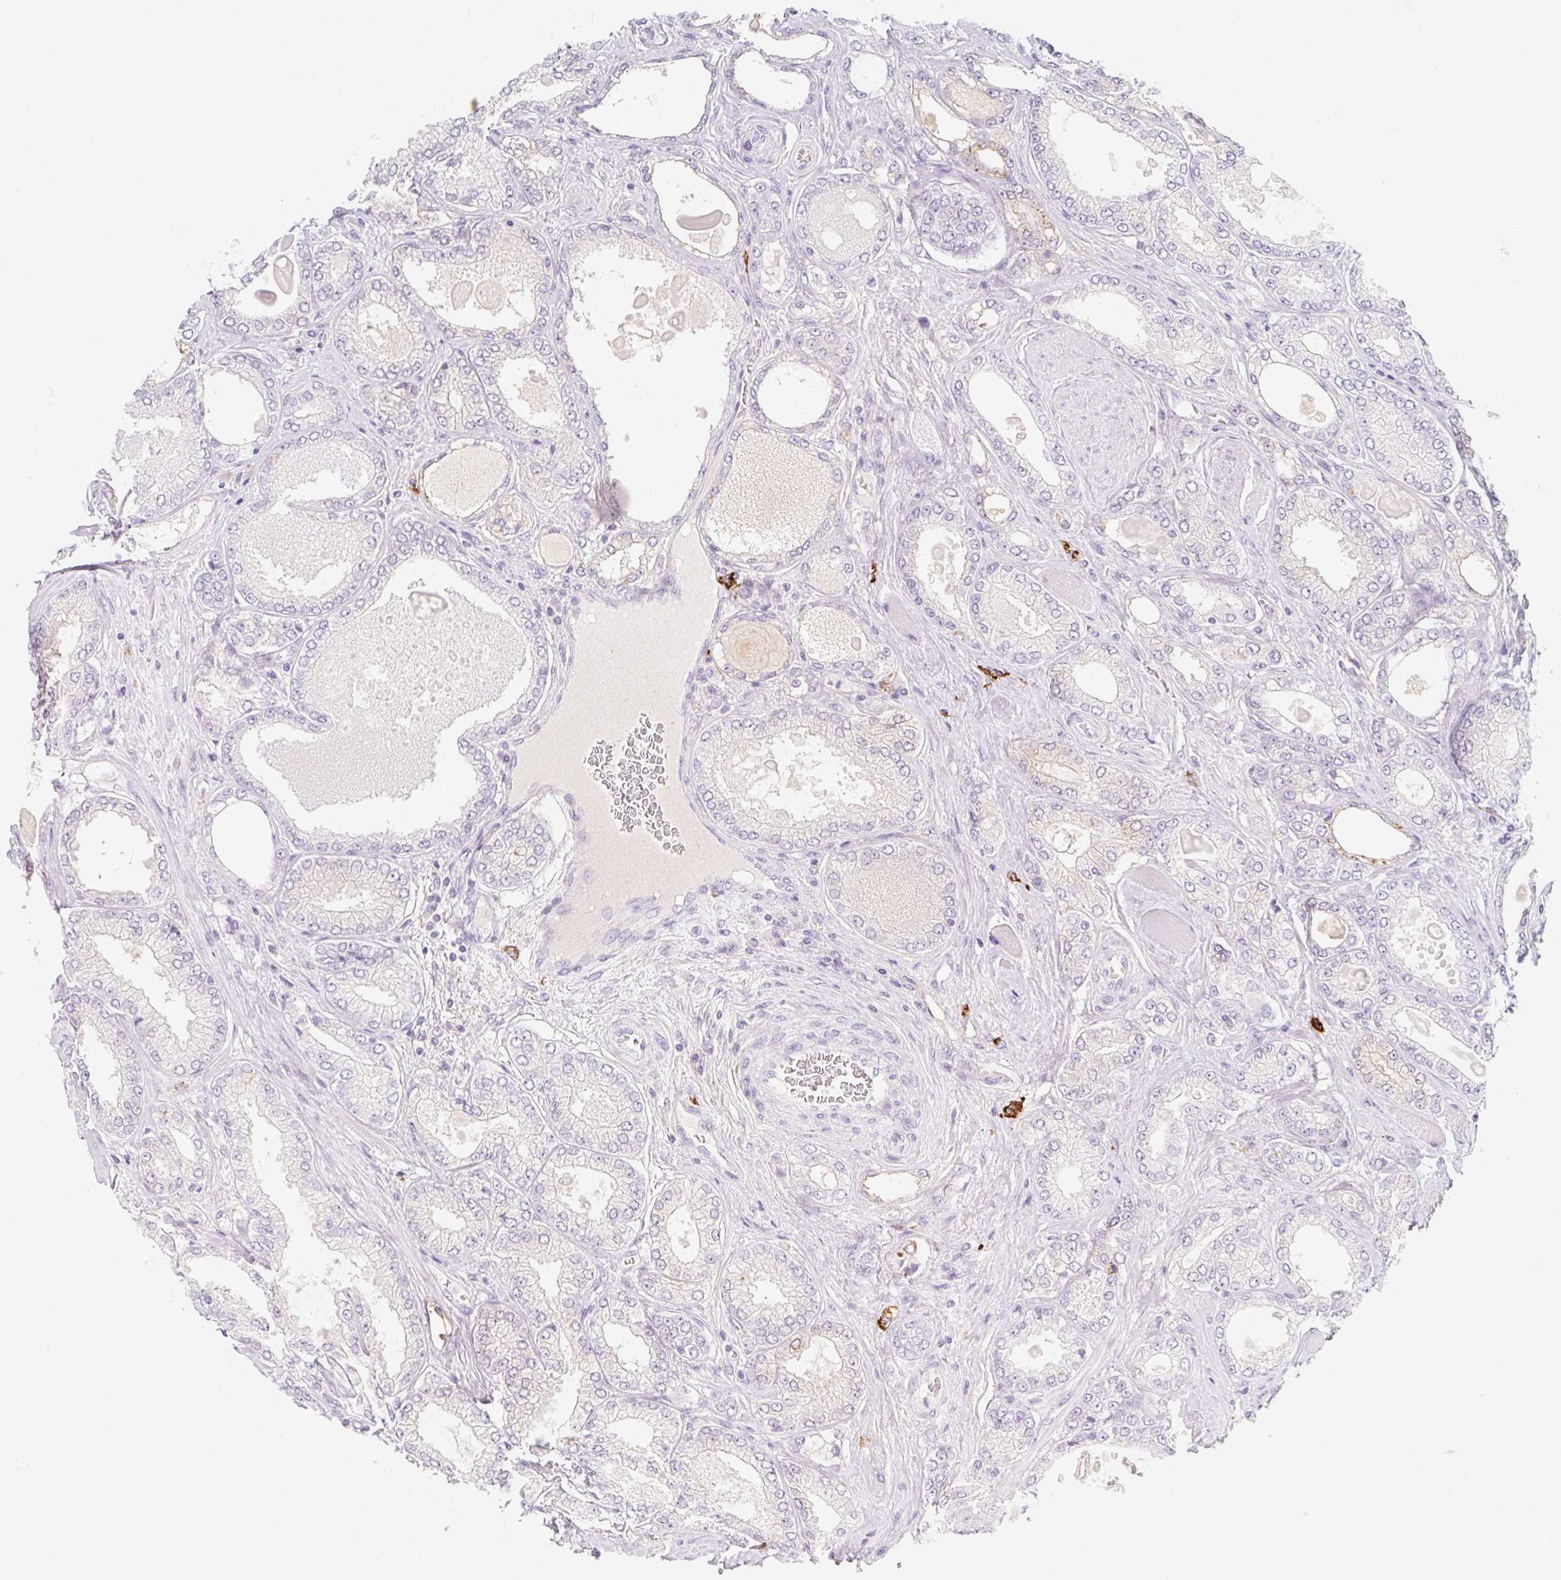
{"staining": {"intensity": "weak", "quantity": "<25%", "location": "cytoplasmic/membranous"}, "tissue": "prostate cancer", "cell_type": "Tumor cells", "image_type": "cancer", "snomed": [{"axis": "morphology", "description": "Adenocarcinoma, High grade"}, {"axis": "topography", "description": "Prostate"}], "caption": "The histopathology image exhibits no significant expression in tumor cells of prostate cancer (high-grade adenocarcinoma).", "gene": "LYVE1", "patient": {"sex": "male", "age": 68}}